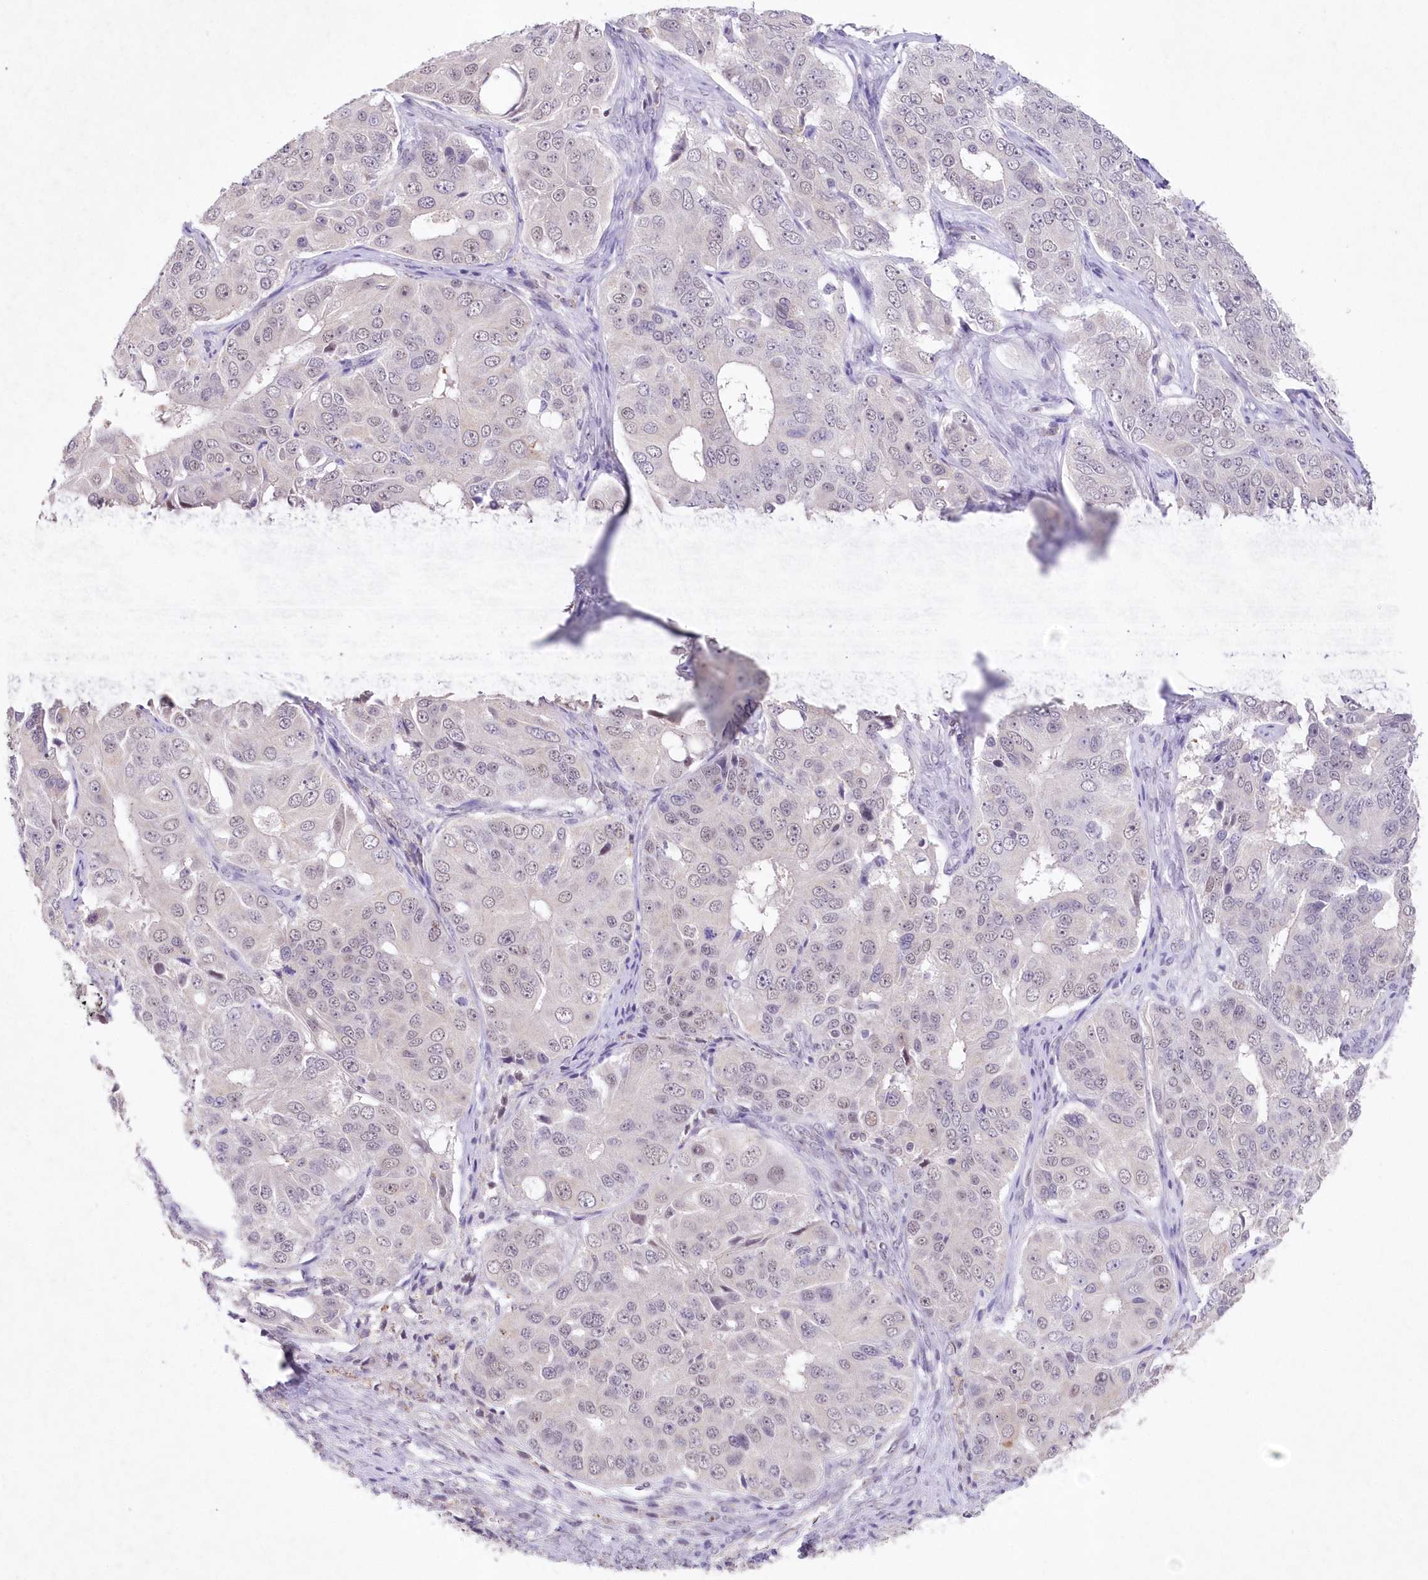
{"staining": {"intensity": "negative", "quantity": "none", "location": "none"}, "tissue": "ovarian cancer", "cell_type": "Tumor cells", "image_type": "cancer", "snomed": [{"axis": "morphology", "description": "Carcinoma, endometroid"}, {"axis": "topography", "description": "Ovary"}], "caption": "There is no significant expression in tumor cells of endometroid carcinoma (ovarian).", "gene": "RBM27", "patient": {"sex": "female", "age": 51}}